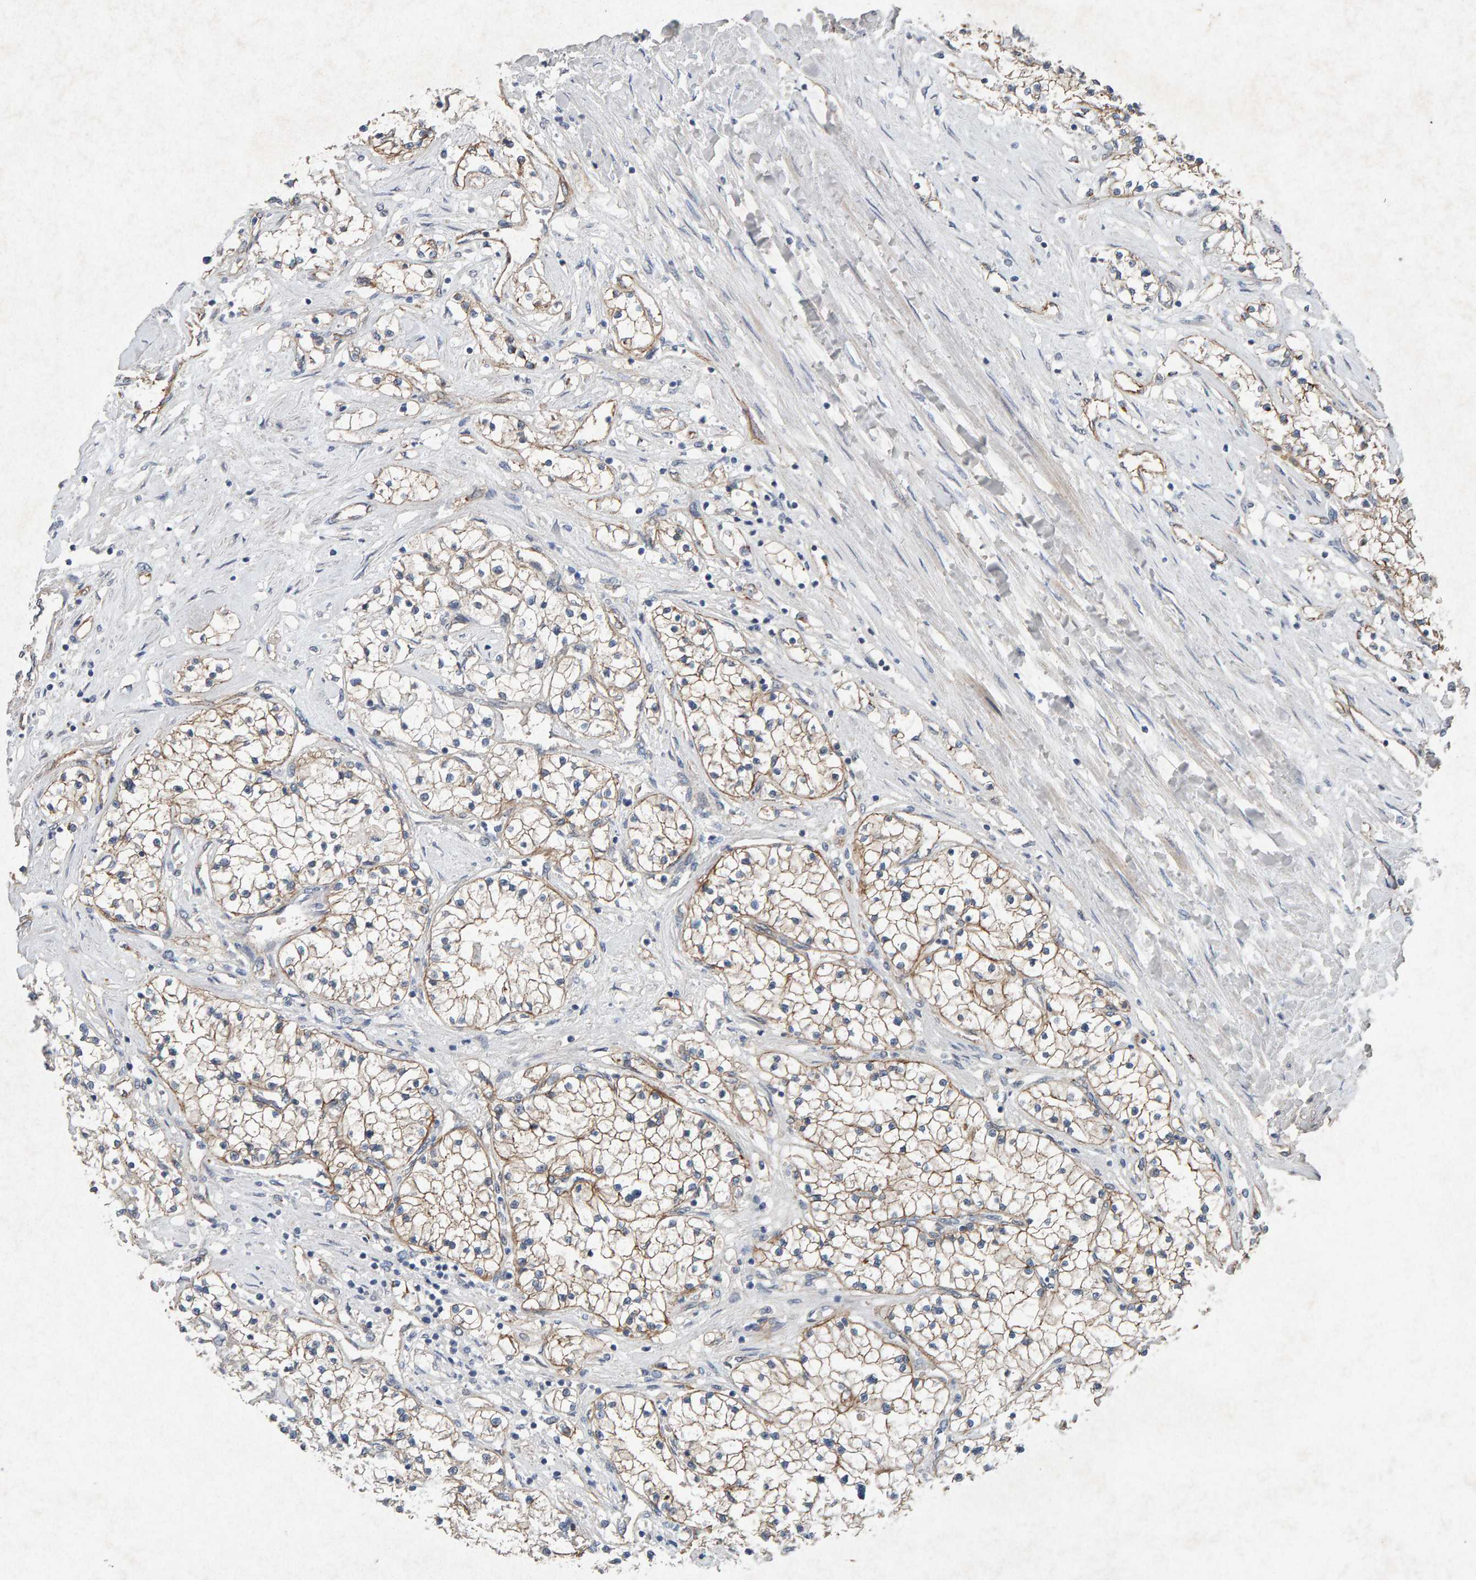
{"staining": {"intensity": "weak", "quantity": ">75%", "location": "cytoplasmic/membranous"}, "tissue": "renal cancer", "cell_type": "Tumor cells", "image_type": "cancer", "snomed": [{"axis": "morphology", "description": "Adenocarcinoma, NOS"}, {"axis": "topography", "description": "Kidney"}], "caption": "Immunohistochemical staining of renal cancer shows low levels of weak cytoplasmic/membranous staining in about >75% of tumor cells. Using DAB (3,3'-diaminobenzidine) (brown) and hematoxylin (blue) stains, captured at high magnification using brightfield microscopy.", "gene": "PTPRM", "patient": {"sex": "male", "age": 68}}